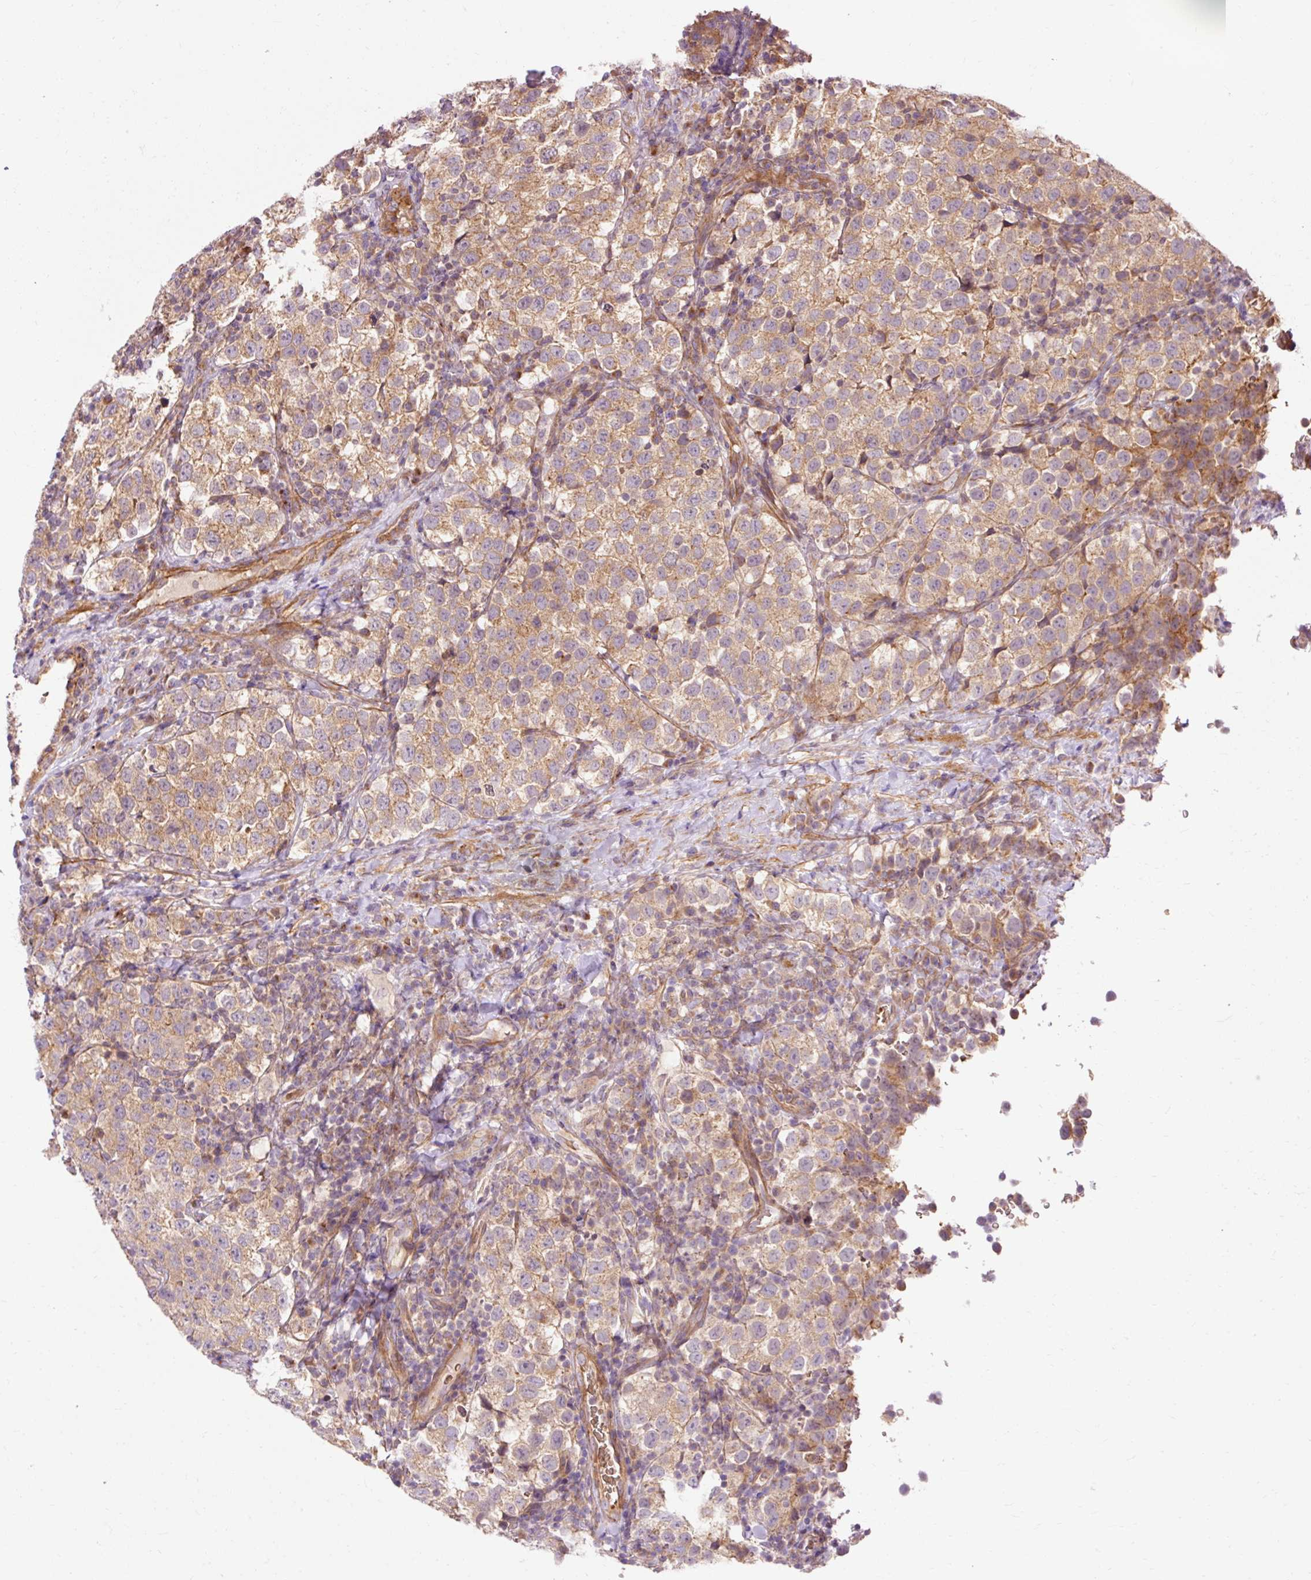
{"staining": {"intensity": "moderate", "quantity": ">75%", "location": "cytoplasmic/membranous"}, "tissue": "testis cancer", "cell_type": "Tumor cells", "image_type": "cancer", "snomed": [{"axis": "morphology", "description": "Seminoma, NOS"}, {"axis": "topography", "description": "Testis"}], "caption": "Immunohistochemical staining of testis cancer displays medium levels of moderate cytoplasmic/membranous staining in approximately >75% of tumor cells.", "gene": "RIPOR3", "patient": {"sex": "male", "age": 34}}